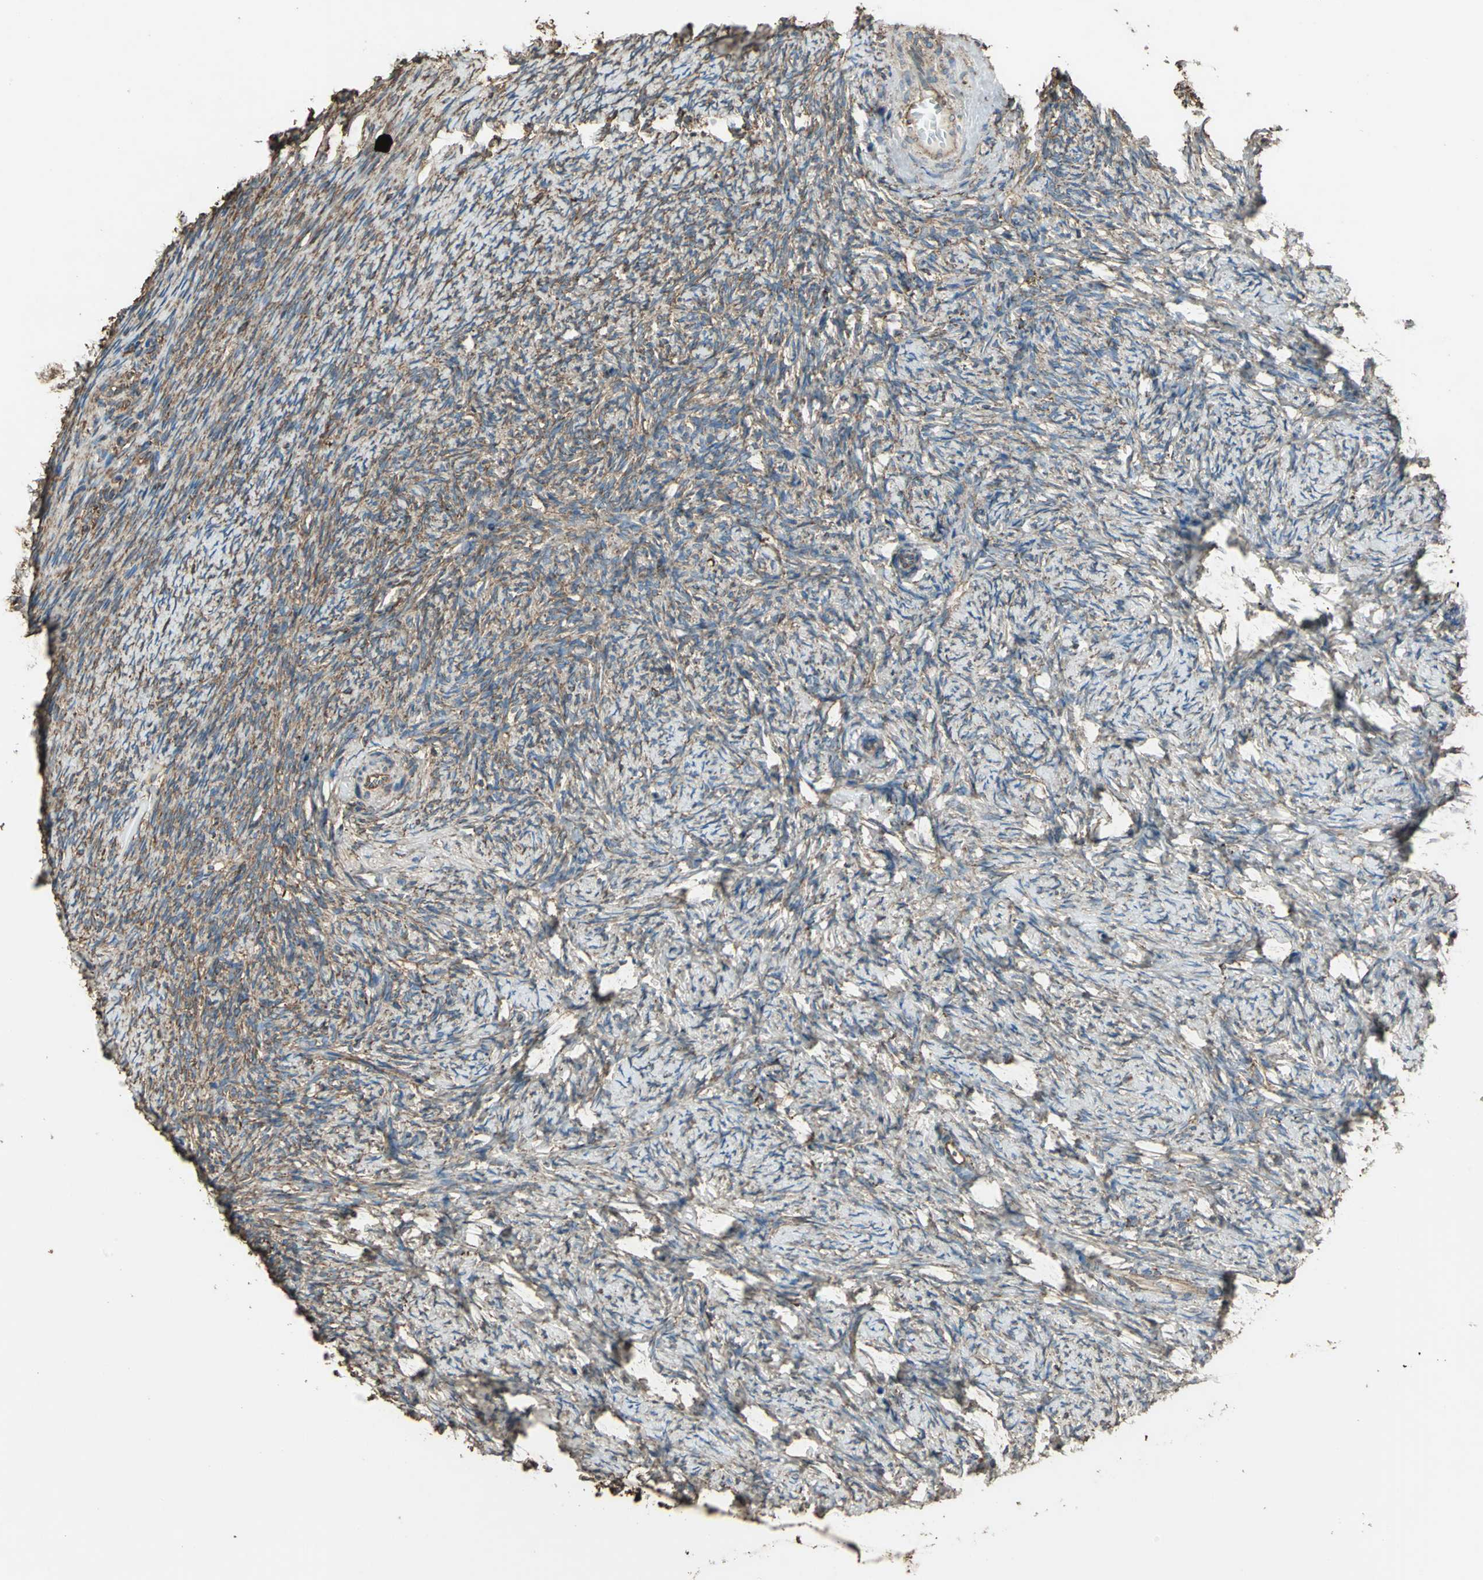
{"staining": {"intensity": "moderate", "quantity": ">75%", "location": "cytoplasmic/membranous"}, "tissue": "ovary", "cell_type": "Ovarian stroma cells", "image_type": "normal", "snomed": [{"axis": "morphology", "description": "Normal tissue, NOS"}, {"axis": "topography", "description": "Ovary"}], "caption": "About >75% of ovarian stroma cells in normal human ovary reveal moderate cytoplasmic/membranous protein staining as visualized by brown immunohistochemical staining.", "gene": "GPANK1", "patient": {"sex": "female", "age": 60}}